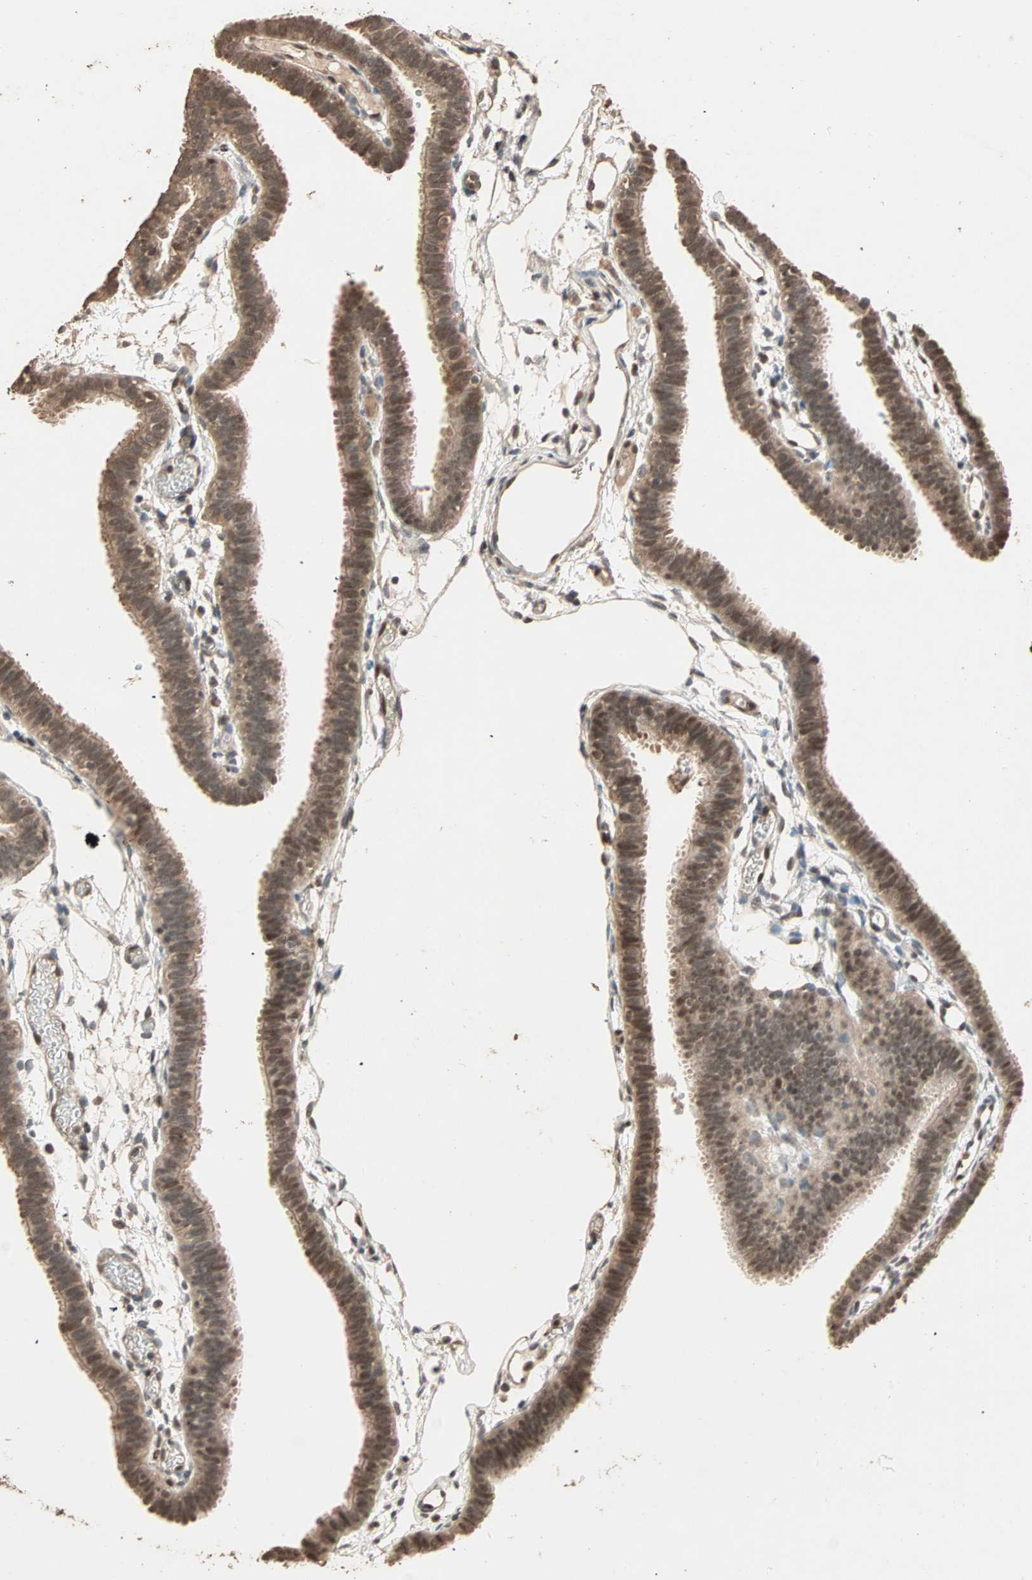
{"staining": {"intensity": "moderate", "quantity": ">75%", "location": "cytoplasmic/membranous,nuclear"}, "tissue": "fallopian tube", "cell_type": "Glandular cells", "image_type": "normal", "snomed": [{"axis": "morphology", "description": "Normal tissue, NOS"}, {"axis": "topography", "description": "Fallopian tube"}], "caption": "An image of human fallopian tube stained for a protein exhibits moderate cytoplasmic/membranous,nuclear brown staining in glandular cells.", "gene": "ZBTB33", "patient": {"sex": "female", "age": 29}}